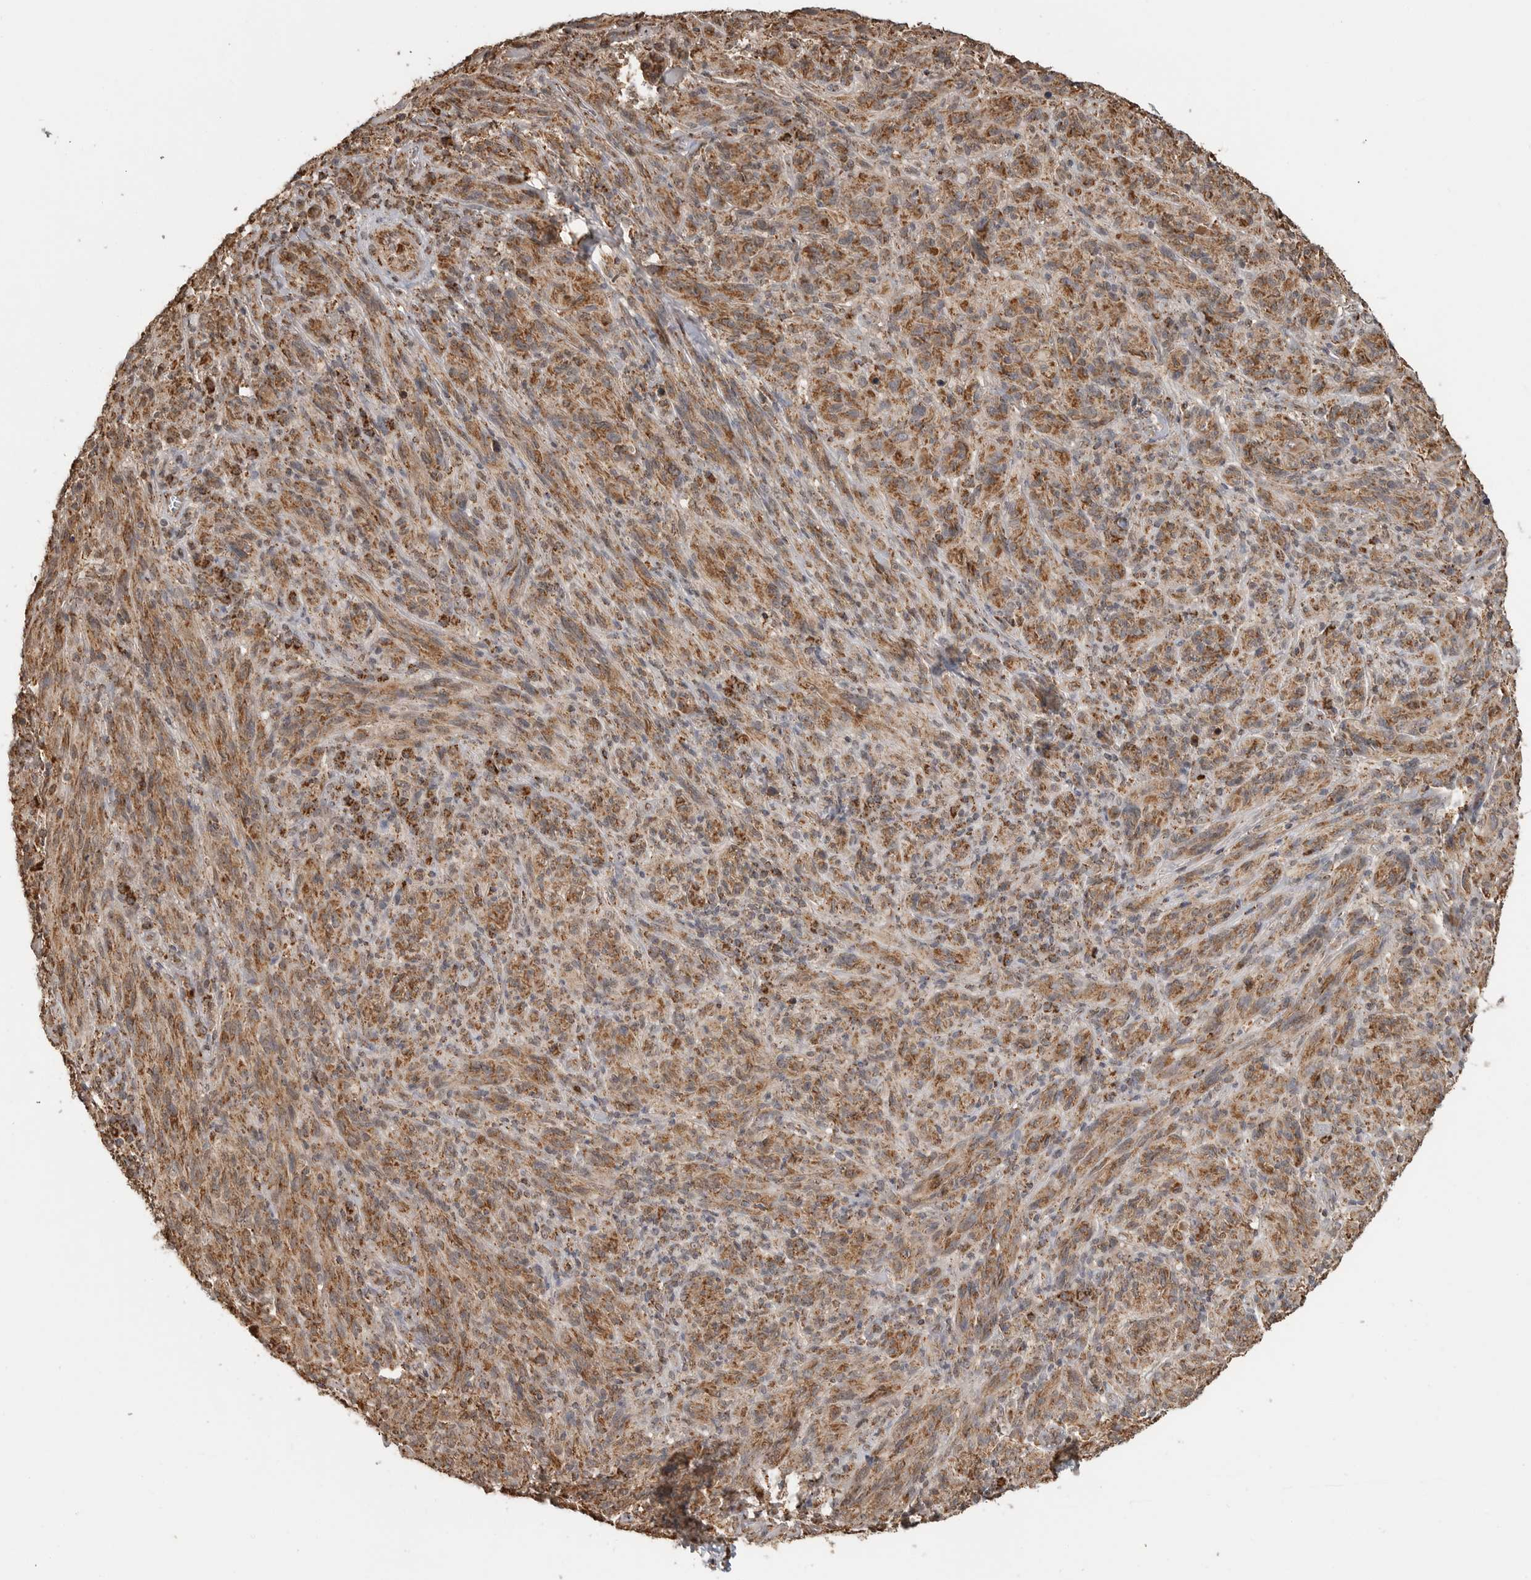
{"staining": {"intensity": "moderate", "quantity": ">75%", "location": "cytoplasmic/membranous"}, "tissue": "melanoma", "cell_type": "Tumor cells", "image_type": "cancer", "snomed": [{"axis": "morphology", "description": "Malignant melanoma, NOS"}, {"axis": "topography", "description": "Skin of head"}], "caption": "Tumor cells show moderate cytoplasmic/membranous expression in approximately >75% of cells in melanoma.", "gene": "GCNT2", "patient": {"sex": "male", "age": 96}}